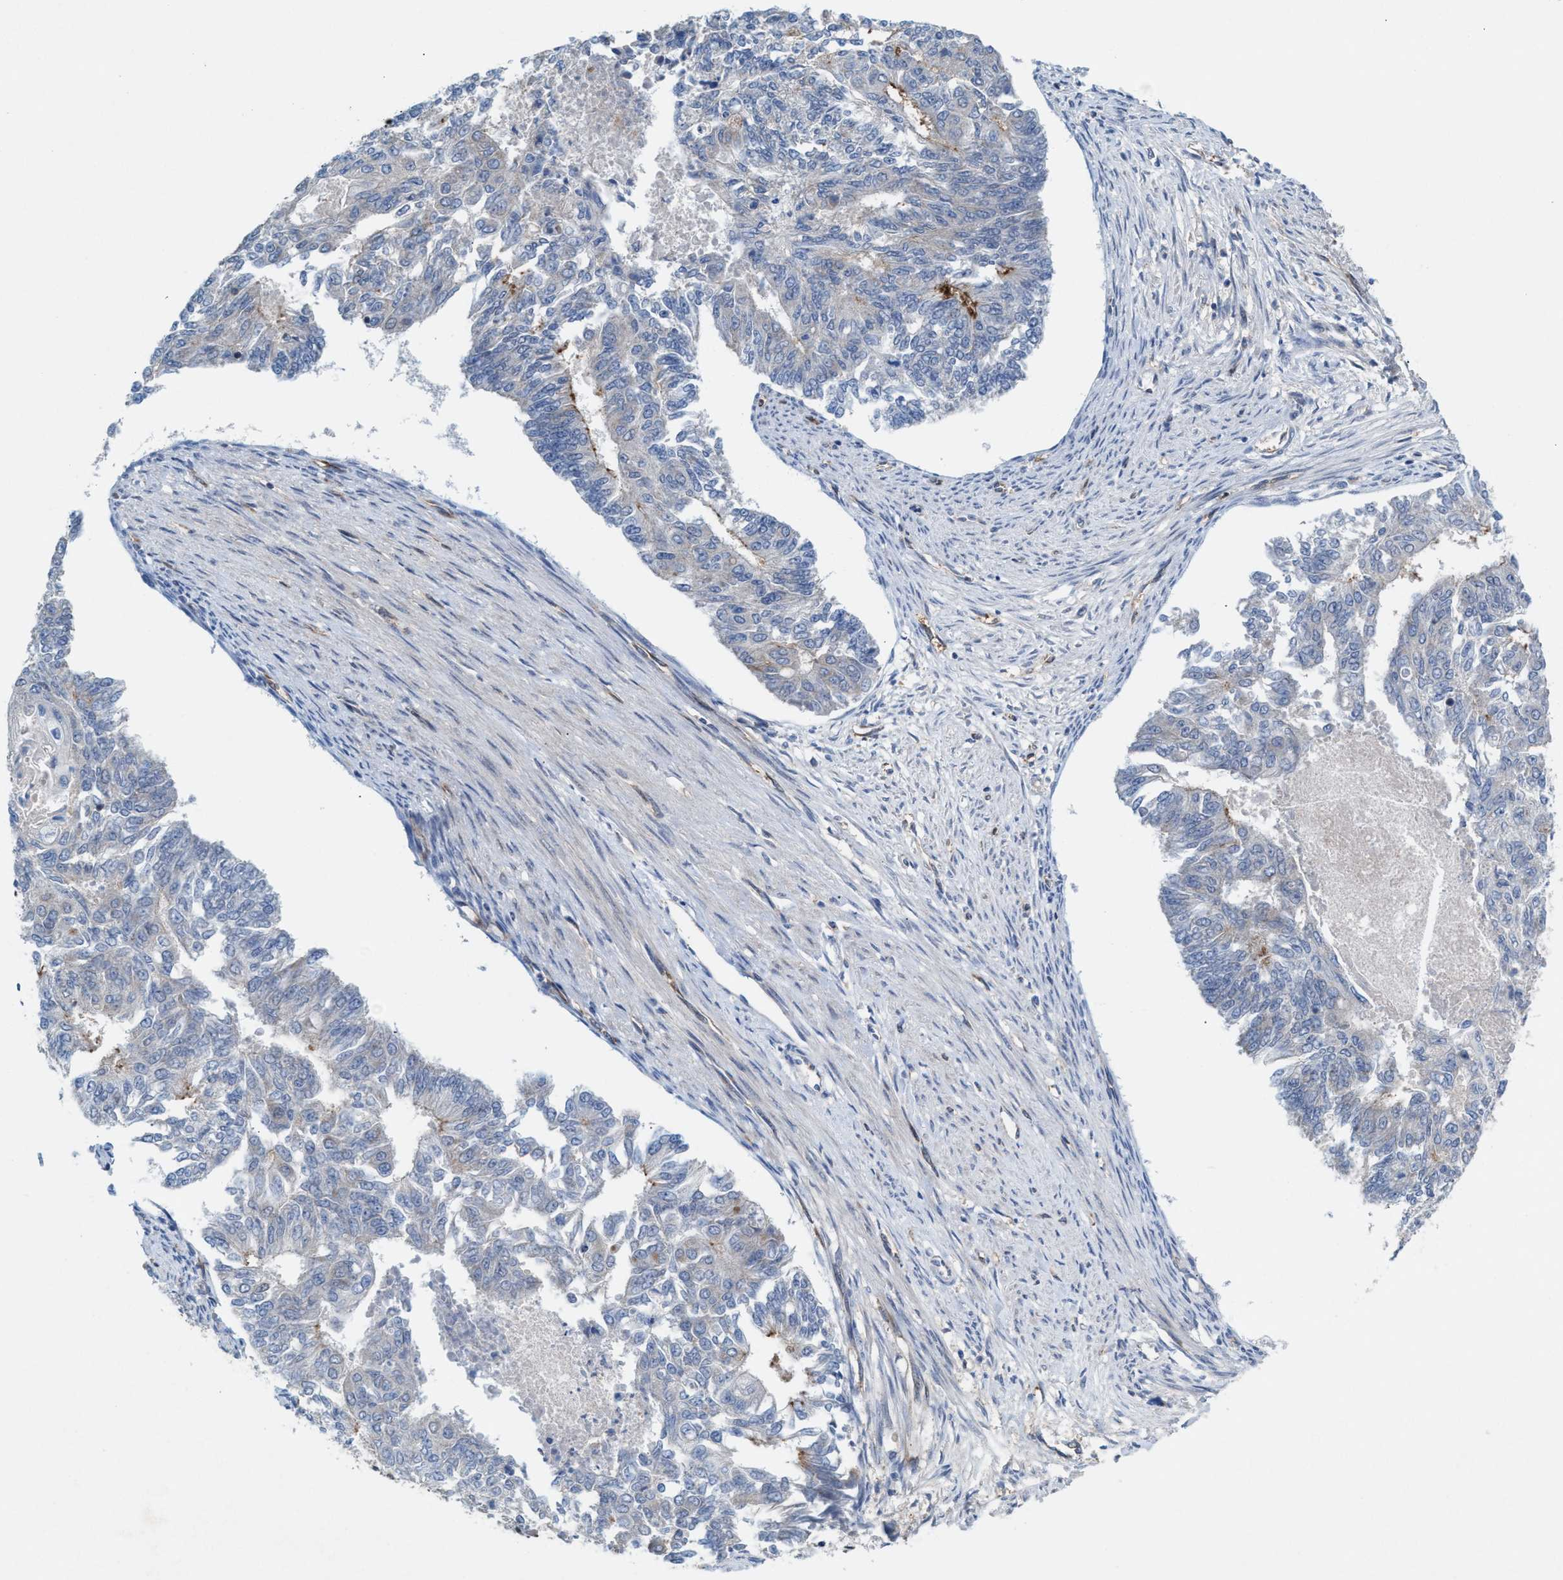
{"staining": {"intensity": "moderate", "quantity": "<25%", "location": "cytoplasmic/membranous"}, "tissue": "endometrial cancer", "cell_type": "Tumor cells", "image_type": "cancer", "snomed": [{"axis": "morphology", "description": "Adenocarcinoma, NOS"}, {"axis": "topography", "description": "Endometrium"}], "caption": "IHC of endometrial adenocarcinoma reveals low levels of moderate cytoplasmic/membranous staining in about <25% of tumor cells. Immunohistochemistry (ihc) stains the protein in brown and the nuclei are stained blue.", "gene": "MRM1", "patient": {"sex": "female", "age": 32}}